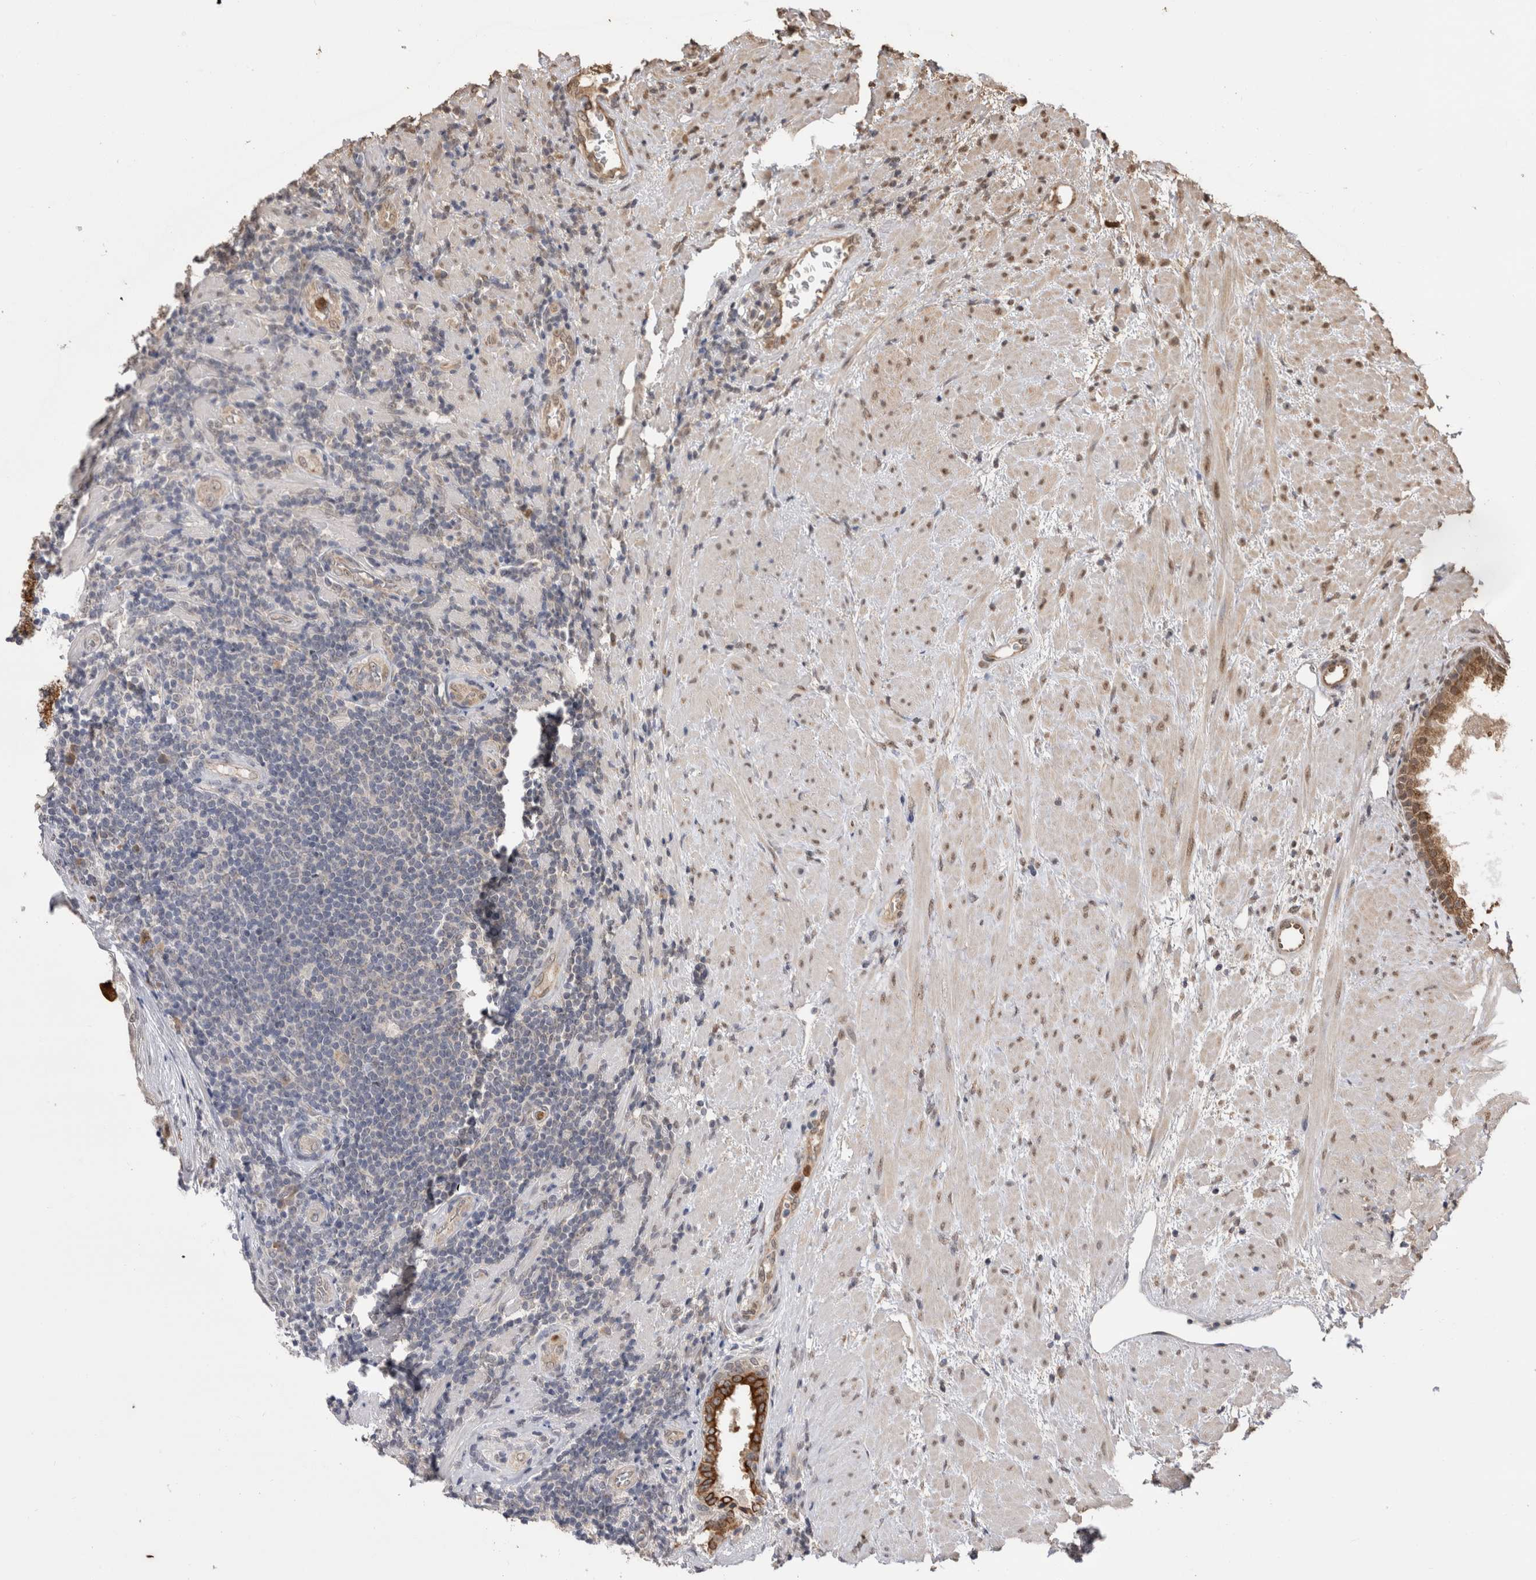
{"staining": {"intensity": "moderate", "quantity": ">75%", "location": "cytoplasmic/membranous"}, "tissue": "prostate", "cell_type": "Glandular cells", "image_type": "normal", "snomed": [{"axis": "morphology", "description": "Normal tissue, NOS"}, {"axis": "topography", "description": "Prostate"}], "caption": "High-power microscopy captured an immunohistochemistry (IHC) image of normal prostate, revealing moderate cytoplasmic/membranous staining in approximately >75% of glandular cells. (brown staining indicates protein expression, while blue staining denotes nuclei).", "gene": "PAK4", "patient": {"sex": "male", "age": 76}}